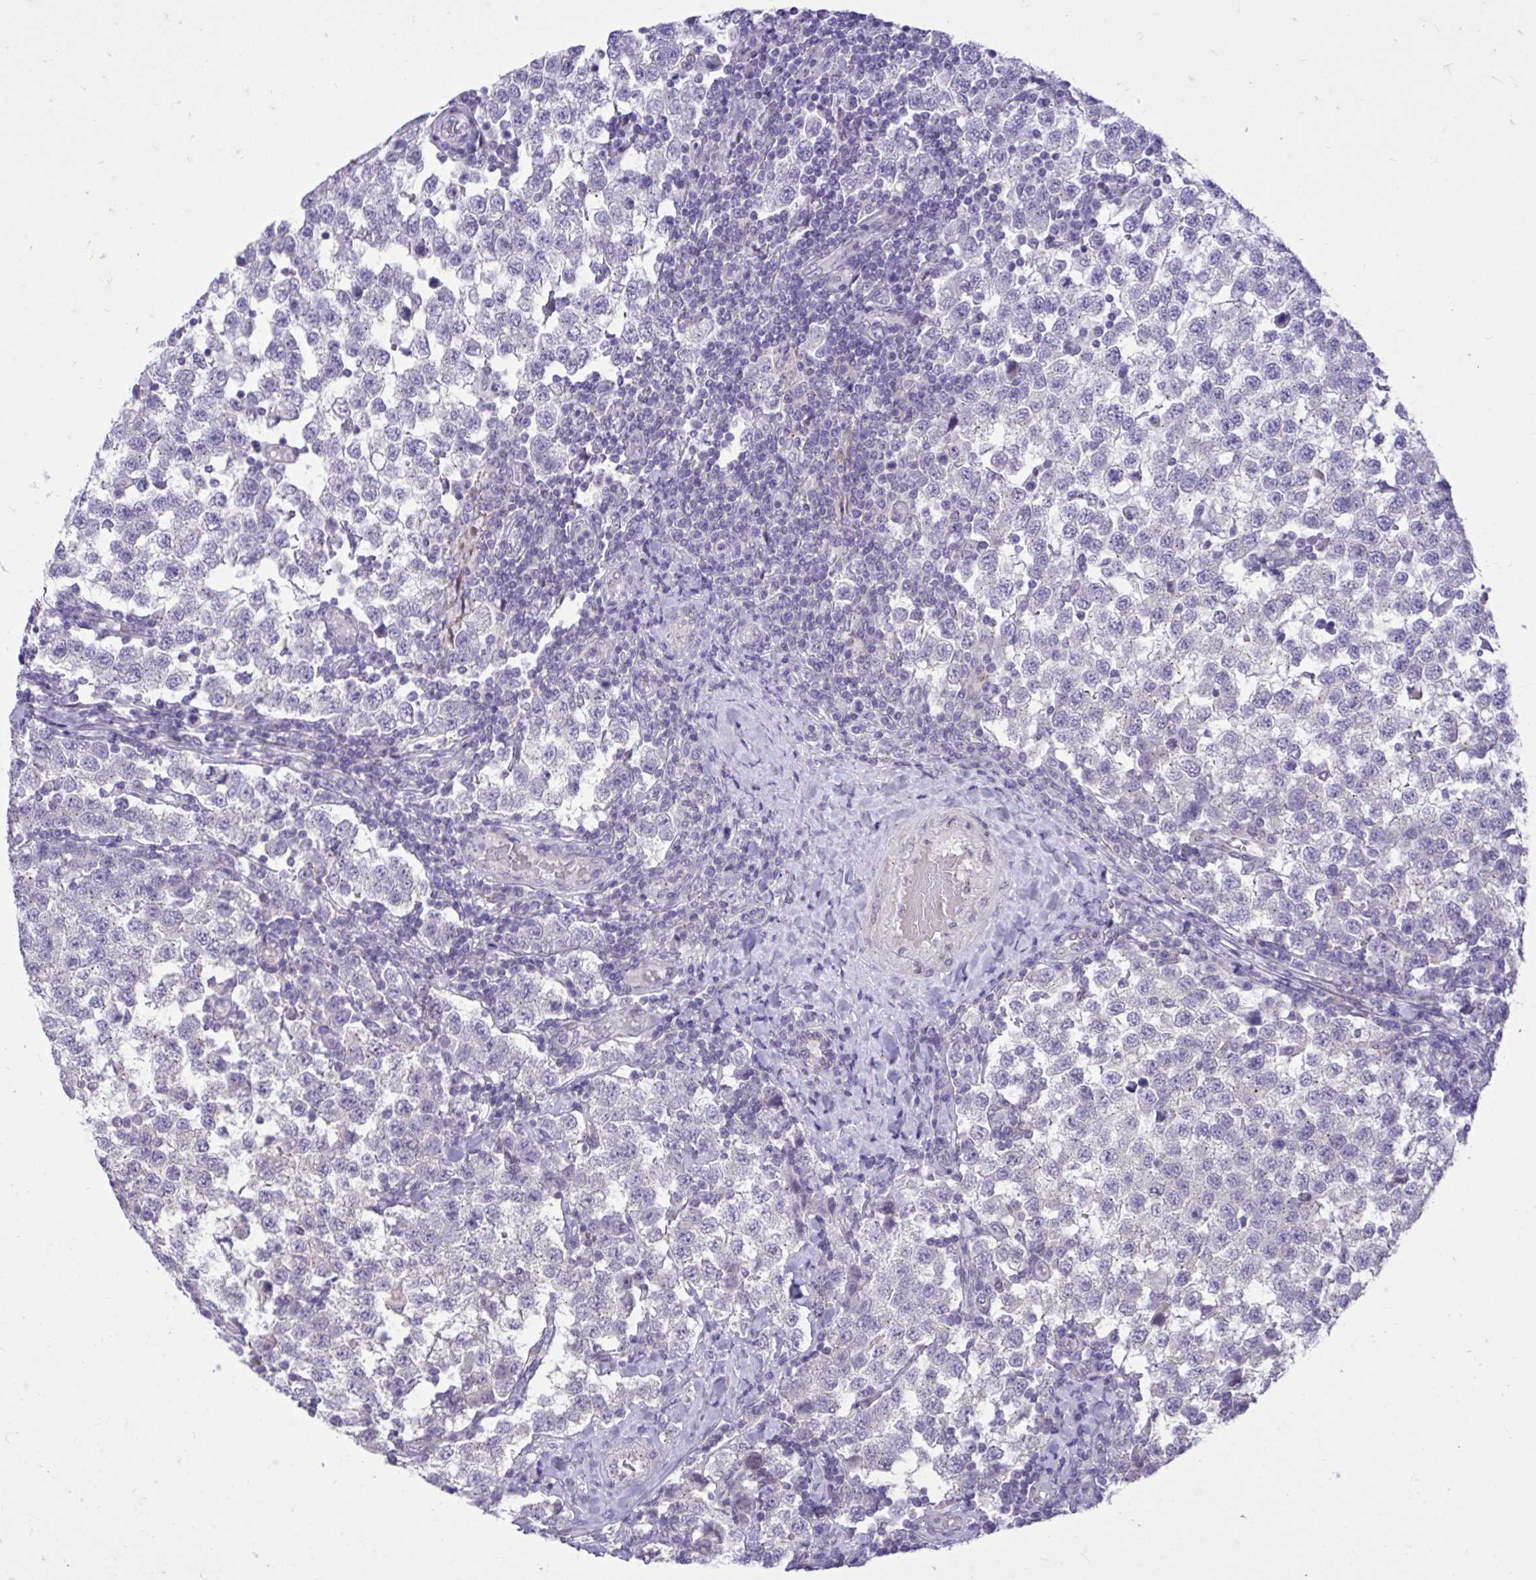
{"staining": {"intensity": "negative", "quantity": "none", "location": "none"}, "tissue": "testis cancer", "cell_type": "Tumor cells", "image_type": "cancer", "snomed": [{"axis": "morphology", "description": "Seminoma, NOS"}, {"axis": "topography", "description": "Testis"}], "caption": "Micrograph shows no protein staining in tumor cells of testis cancer tissue.", "gene": "CEACAM18", "patient": {"sex": "male", "age": 34}}